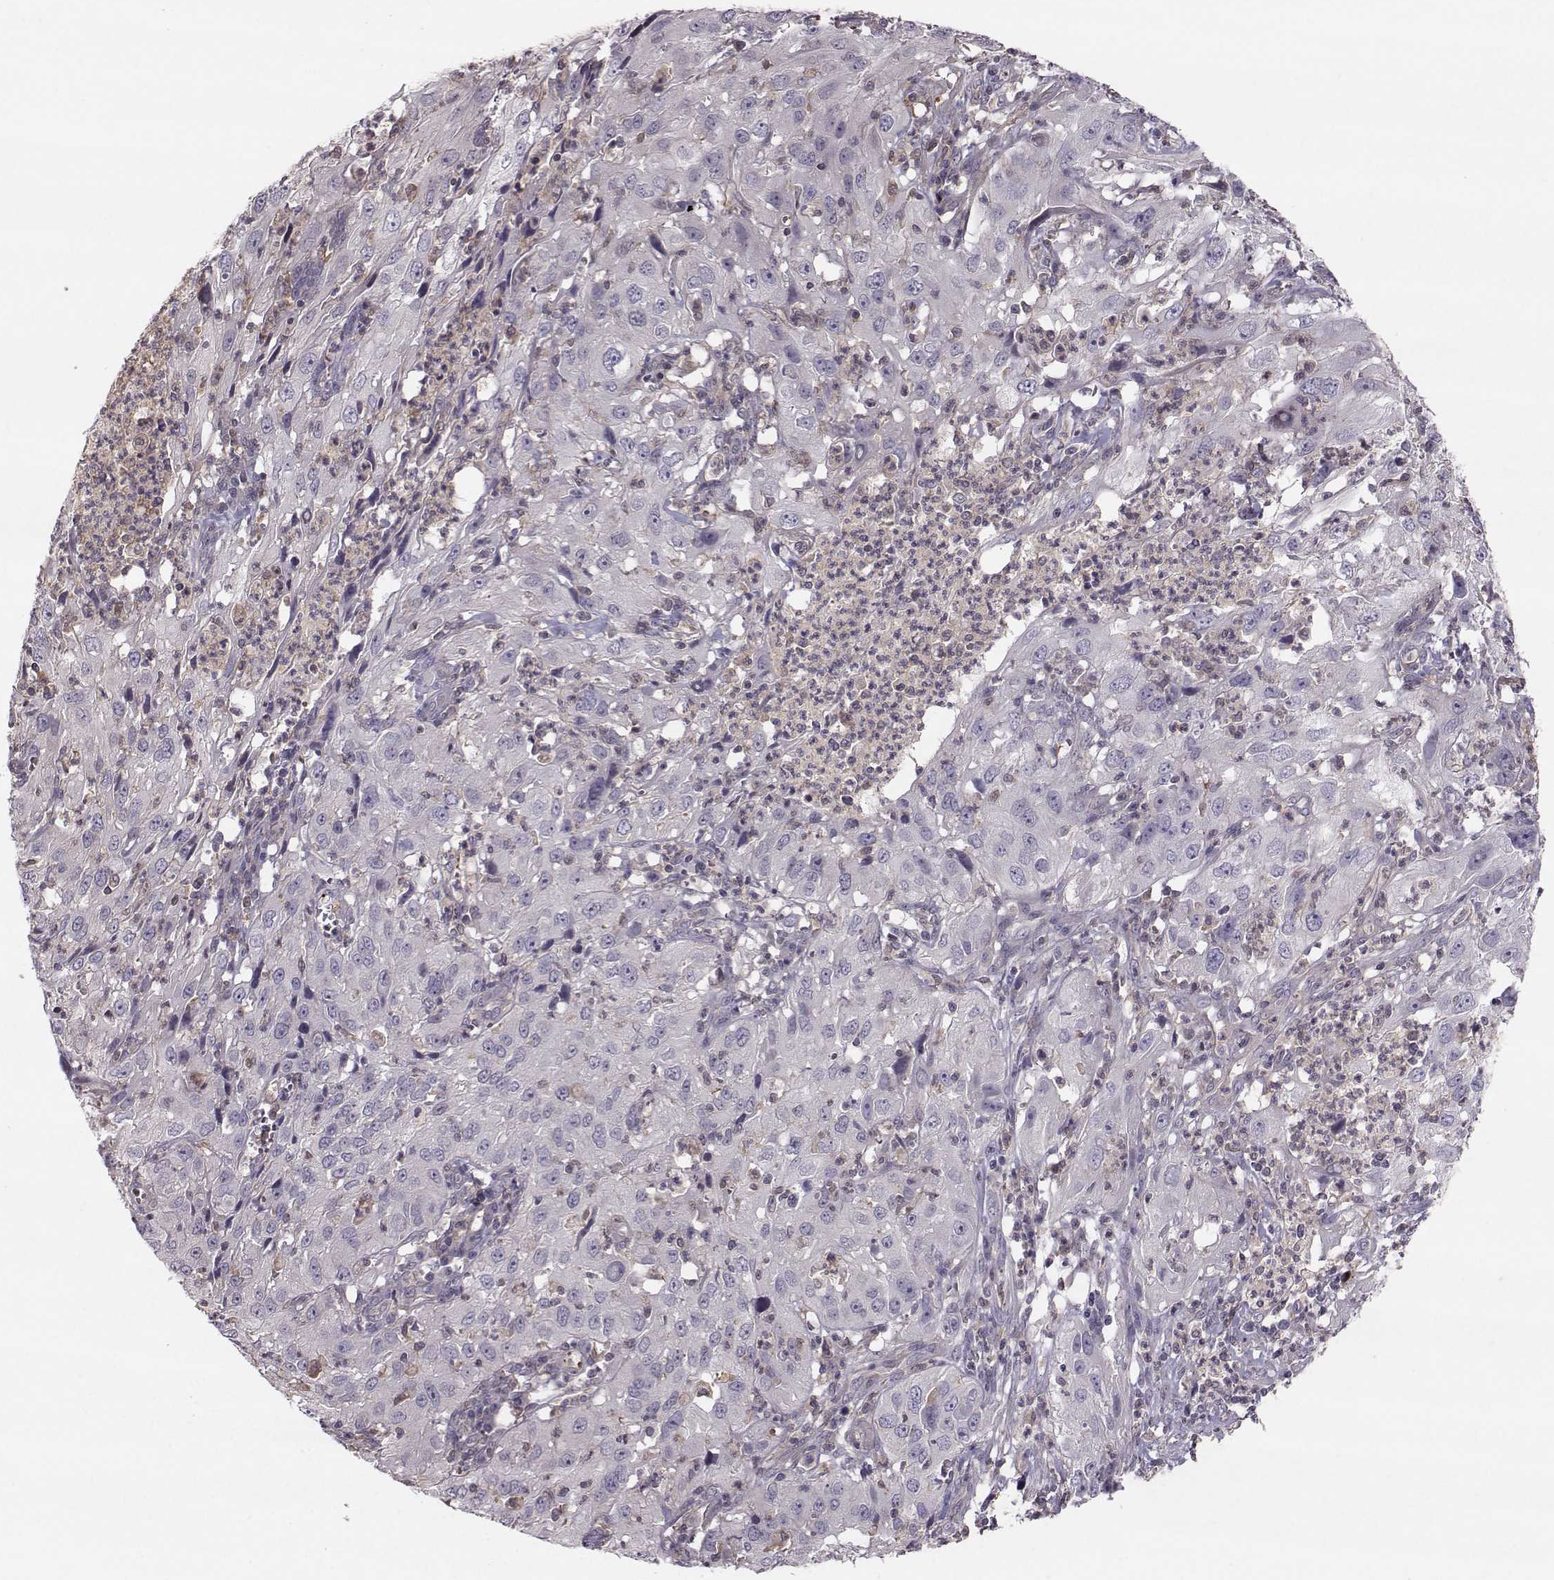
{"staining": {"intensity": "negative", "quantity": "none", "location": "none"}, "tissue": "cervical cancer", "cell_type": "Tumor cells", "image_type": "cancer", "snomed": [{"axis": "morphology", "description": "Squamous cell carcinoma, NOS"}, {"axis": "topography", "description": "Cervix"}], "caption": "Tumor cells are negative for protein expression in human cervical squamous cell carcinoma.", "gene": "ASB16", "patient": {"sex": "female", "age": 32}}